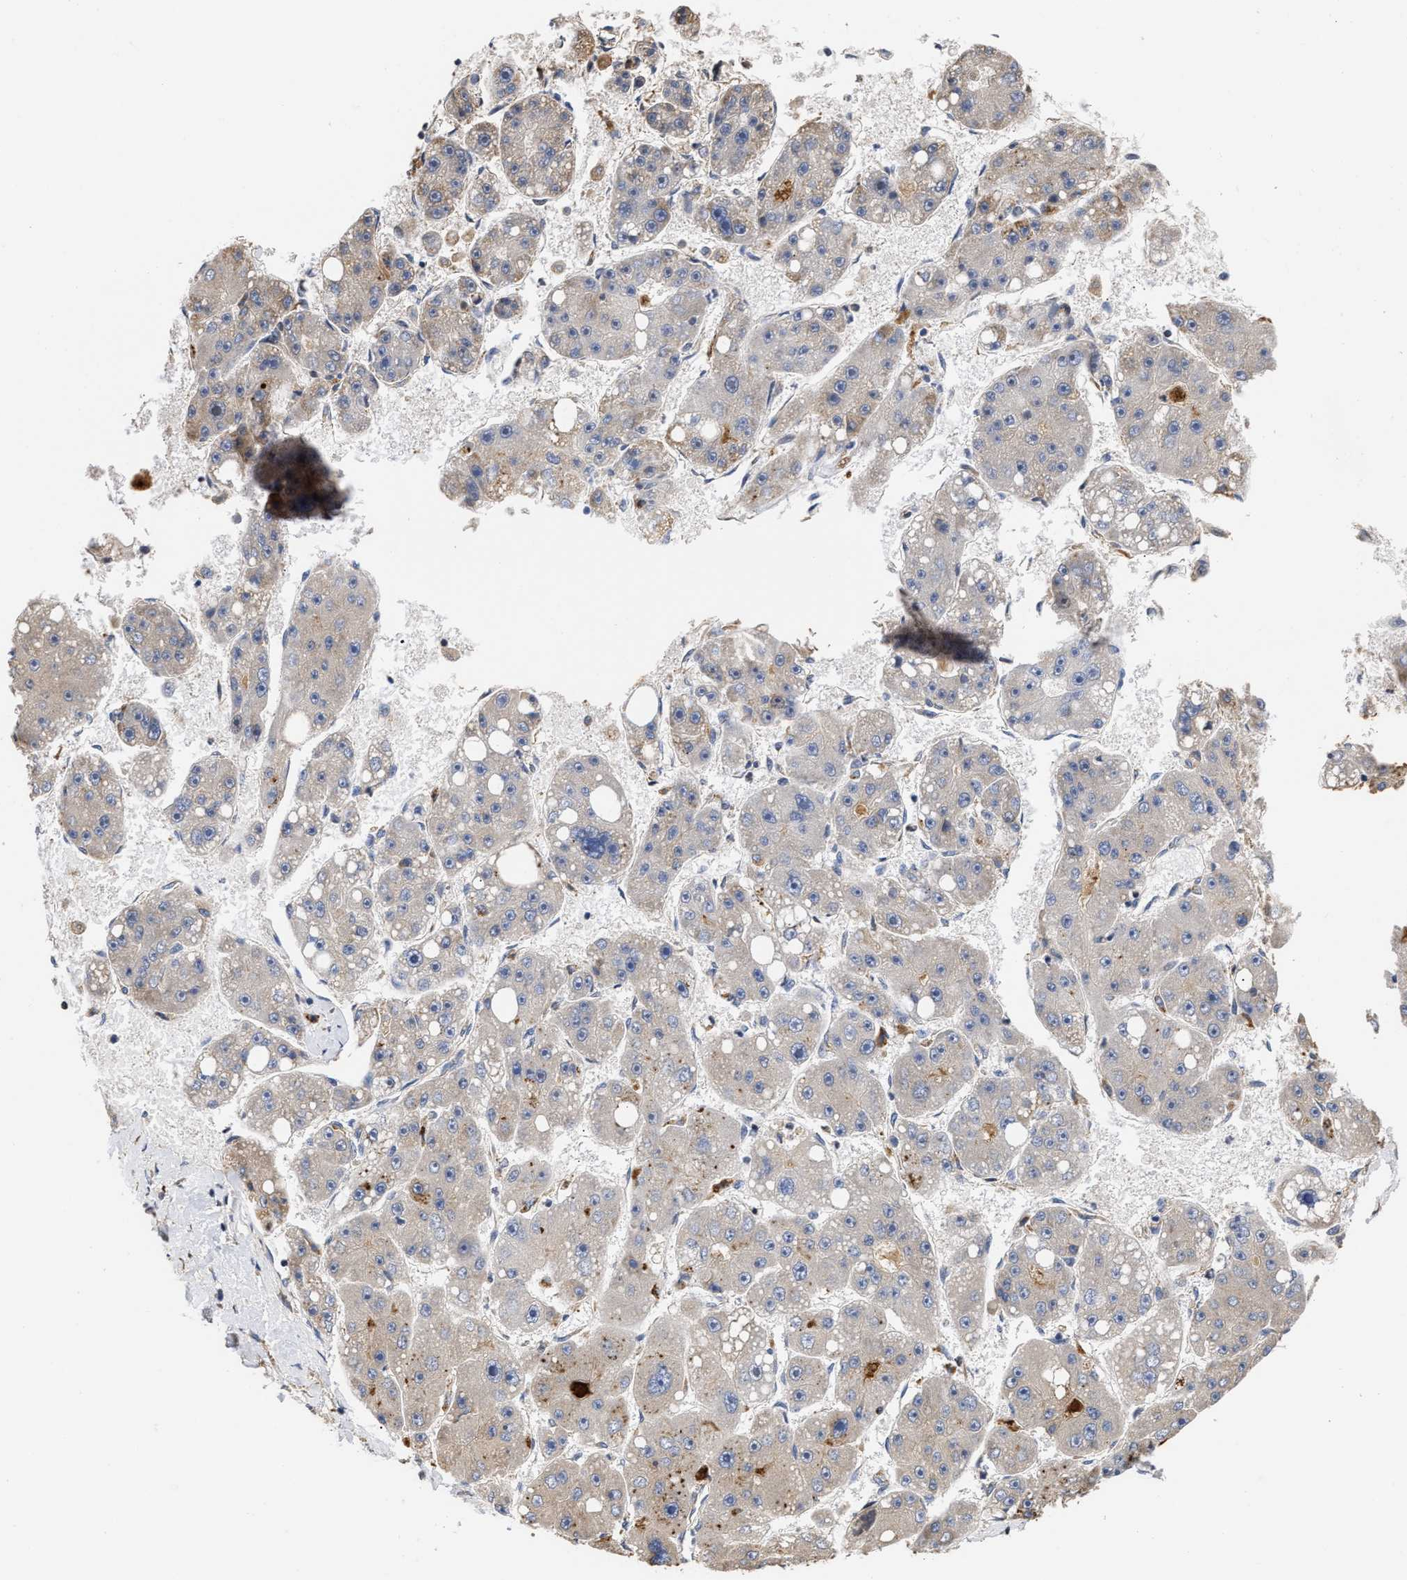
{"staining": {"intensity": "moderate", "quantity": "<25%", "location": "cytoplasmic/membranous"}, "tissue": "liver cancer", "cell_type": "Tumor cells", "image_type": "cancer", "snomed": [{"axis": "morphology", "description": "Carcinoma, Hepatocellular, NOS"}, {"axis": "topography", "description": "Liver"}], "caption": "The image exhibits immunohistochemical staining of liver cancer. There is moderate cytoplasmic/membranous staining is present in approximately <25% of tumor cells. Using DAB (brown) and hematoxylin (blue) stains, captured at high magnification using brightfield microscopy.", "gene": "GOSR1", "patient": {"sex": "female", "age": 61}}